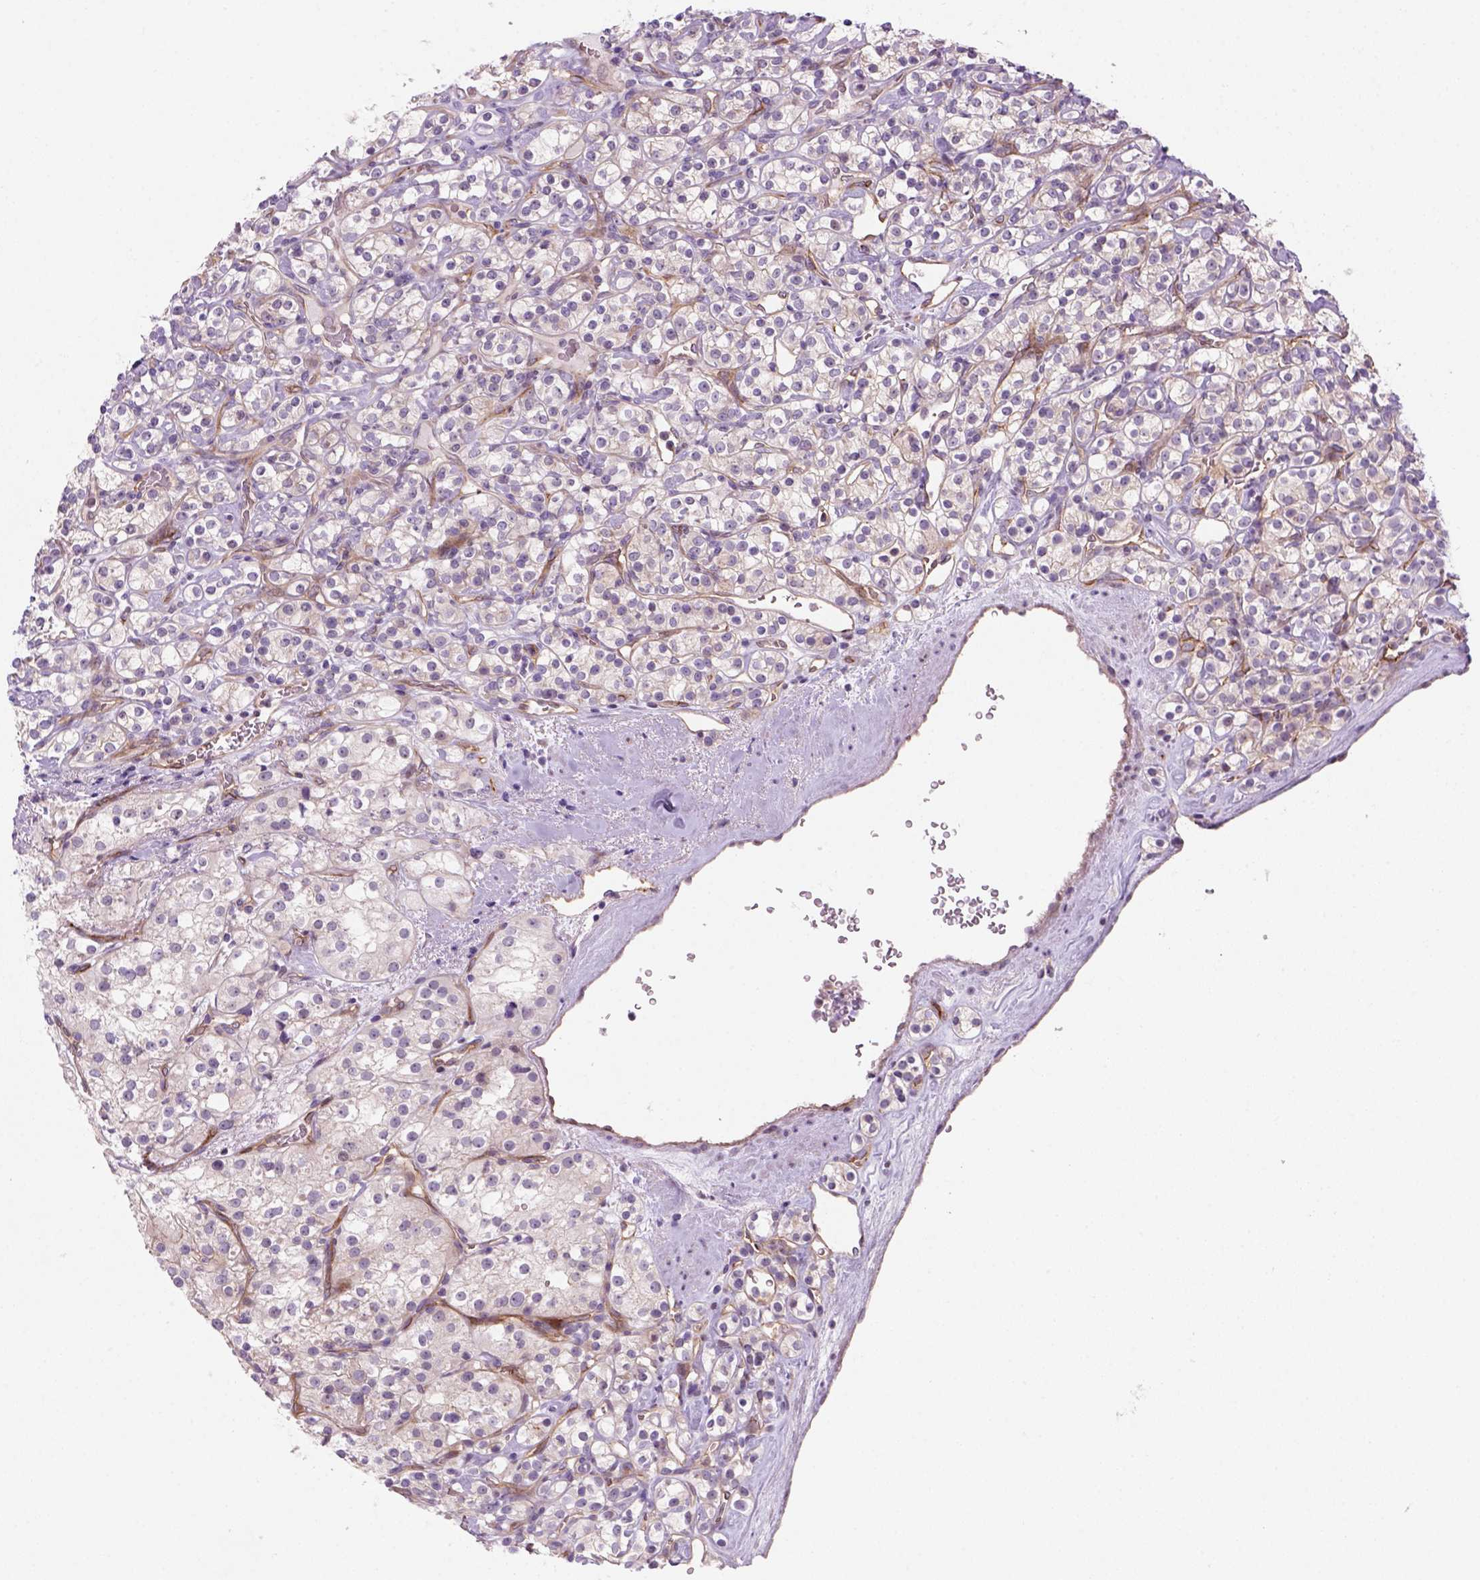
{"staining": {"intensity": "negative", "quantity": "none", "location": "none"}, "tissue": "renal cancer", "cell_type": "Tumor cells", "image_type": "cancer", "snomed": [{"axis": "morphology", "description": "Adenocarcinoma, NOS"}, {"axis": "topography", "description": "Kidney"}], "caption": "Renal adenocarcinoma was stained to show a protein in brown. There is no significant staining in tumor cells.", "gene": "VSTM5", "patient": {"sex": "male", "age": 77}}